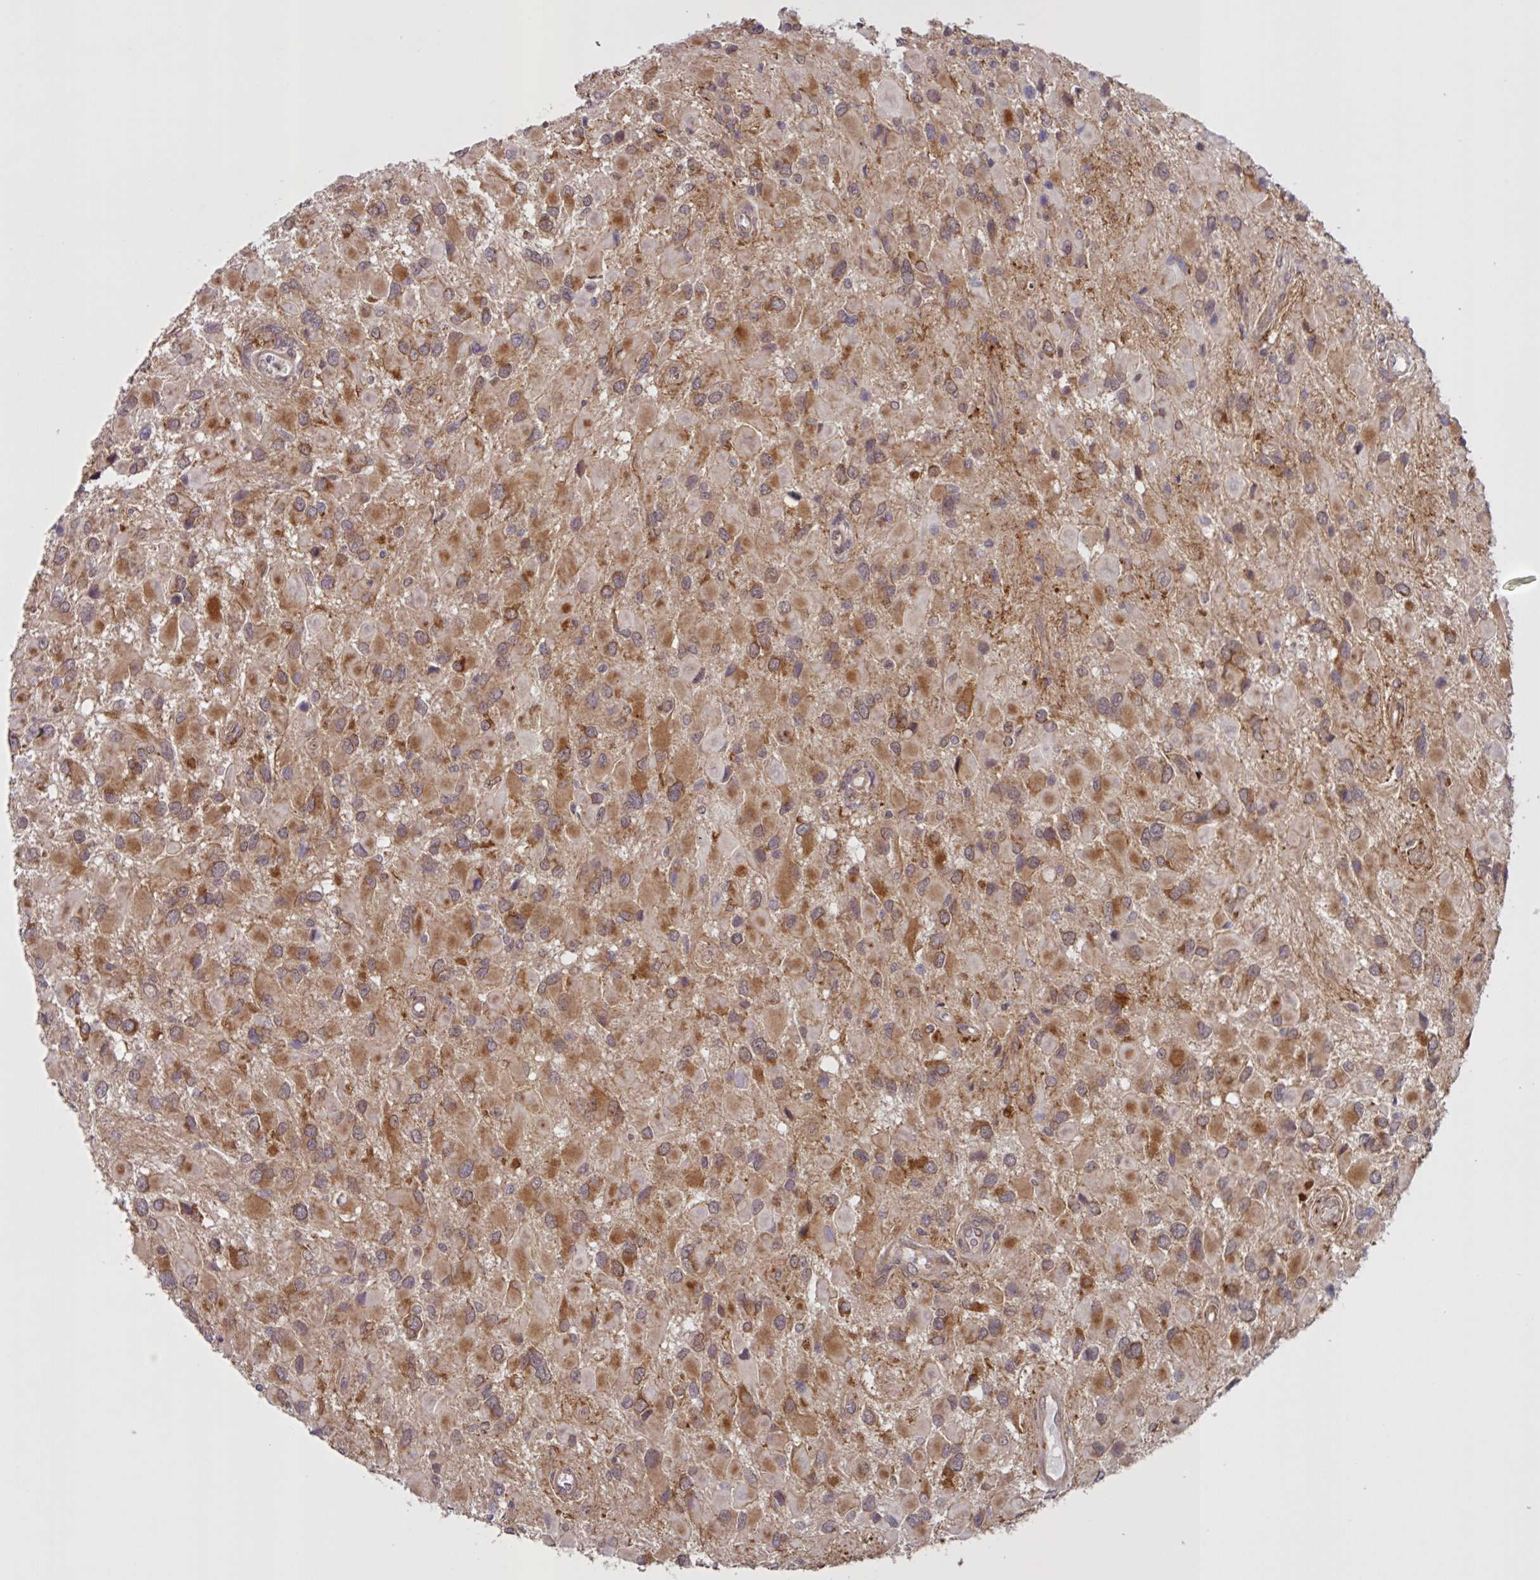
{"staining": {"intensity": "moderate", "quantity": ">75%", "location": "cytoplasmic/membranous,nuclear"}, "tissue": "glioma", "cell_type": "Tumor cells", "image_type": "cancer", "snomed": [{"axis": "morphology", "description": "Glioma, malignant, High grade"}, {"axis": "topography", "description": "Brain"}], "caption": "The micrograph shows immunohistochemical staining of glioma. There is moderate cytoplasmic/membranous and nuclear staining is identified in about >75% of tumor cells.", "gene": "CAMLG", "patient": {"sex": "male", "age": 53}}